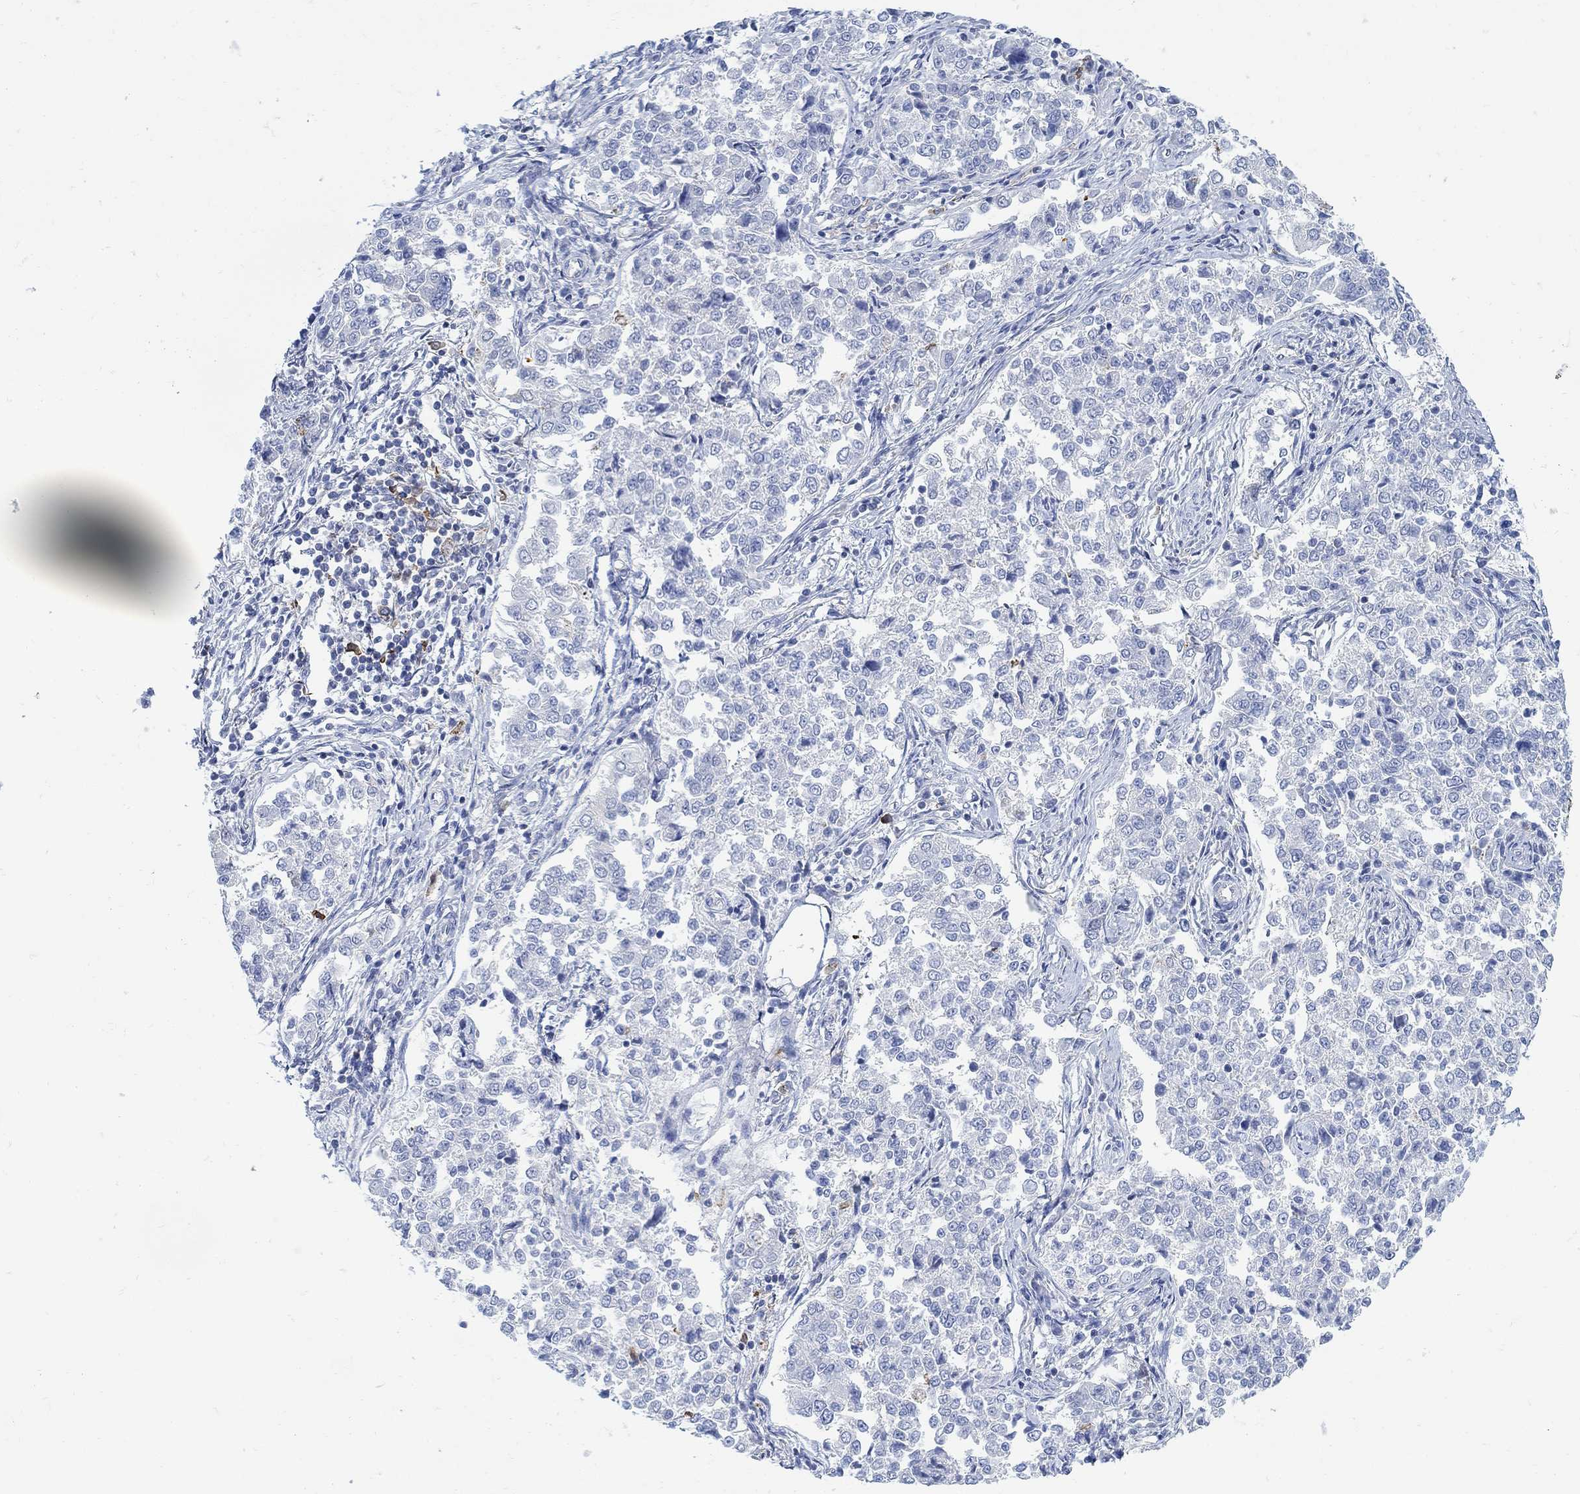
{"staining": {"intensity": "negative", "quantity": "none", "location": "none"}, "tissue": "endometrial cancer", "cell_type": "Tumor cells", "image_type": "cancer", "snomed": [{"axis": "morphology", "description": "Adenocarcinoma, NOS"}, {"axis": "topography", "description": "Endometrium"}], "caption": "Immunohistochemical staining of endometrial cancer (adenocarcinoma) shows no significant staining in tumor cells. (Stains: DAB (3,3'-diaminobenzidine) immunohistochemistry (IHC) with hematoxylin counter stain, Microscopy: brightfield microscopy at high magnification).", "gene": "PHF21B", "patient": {"sex": "female", "age": 43}}